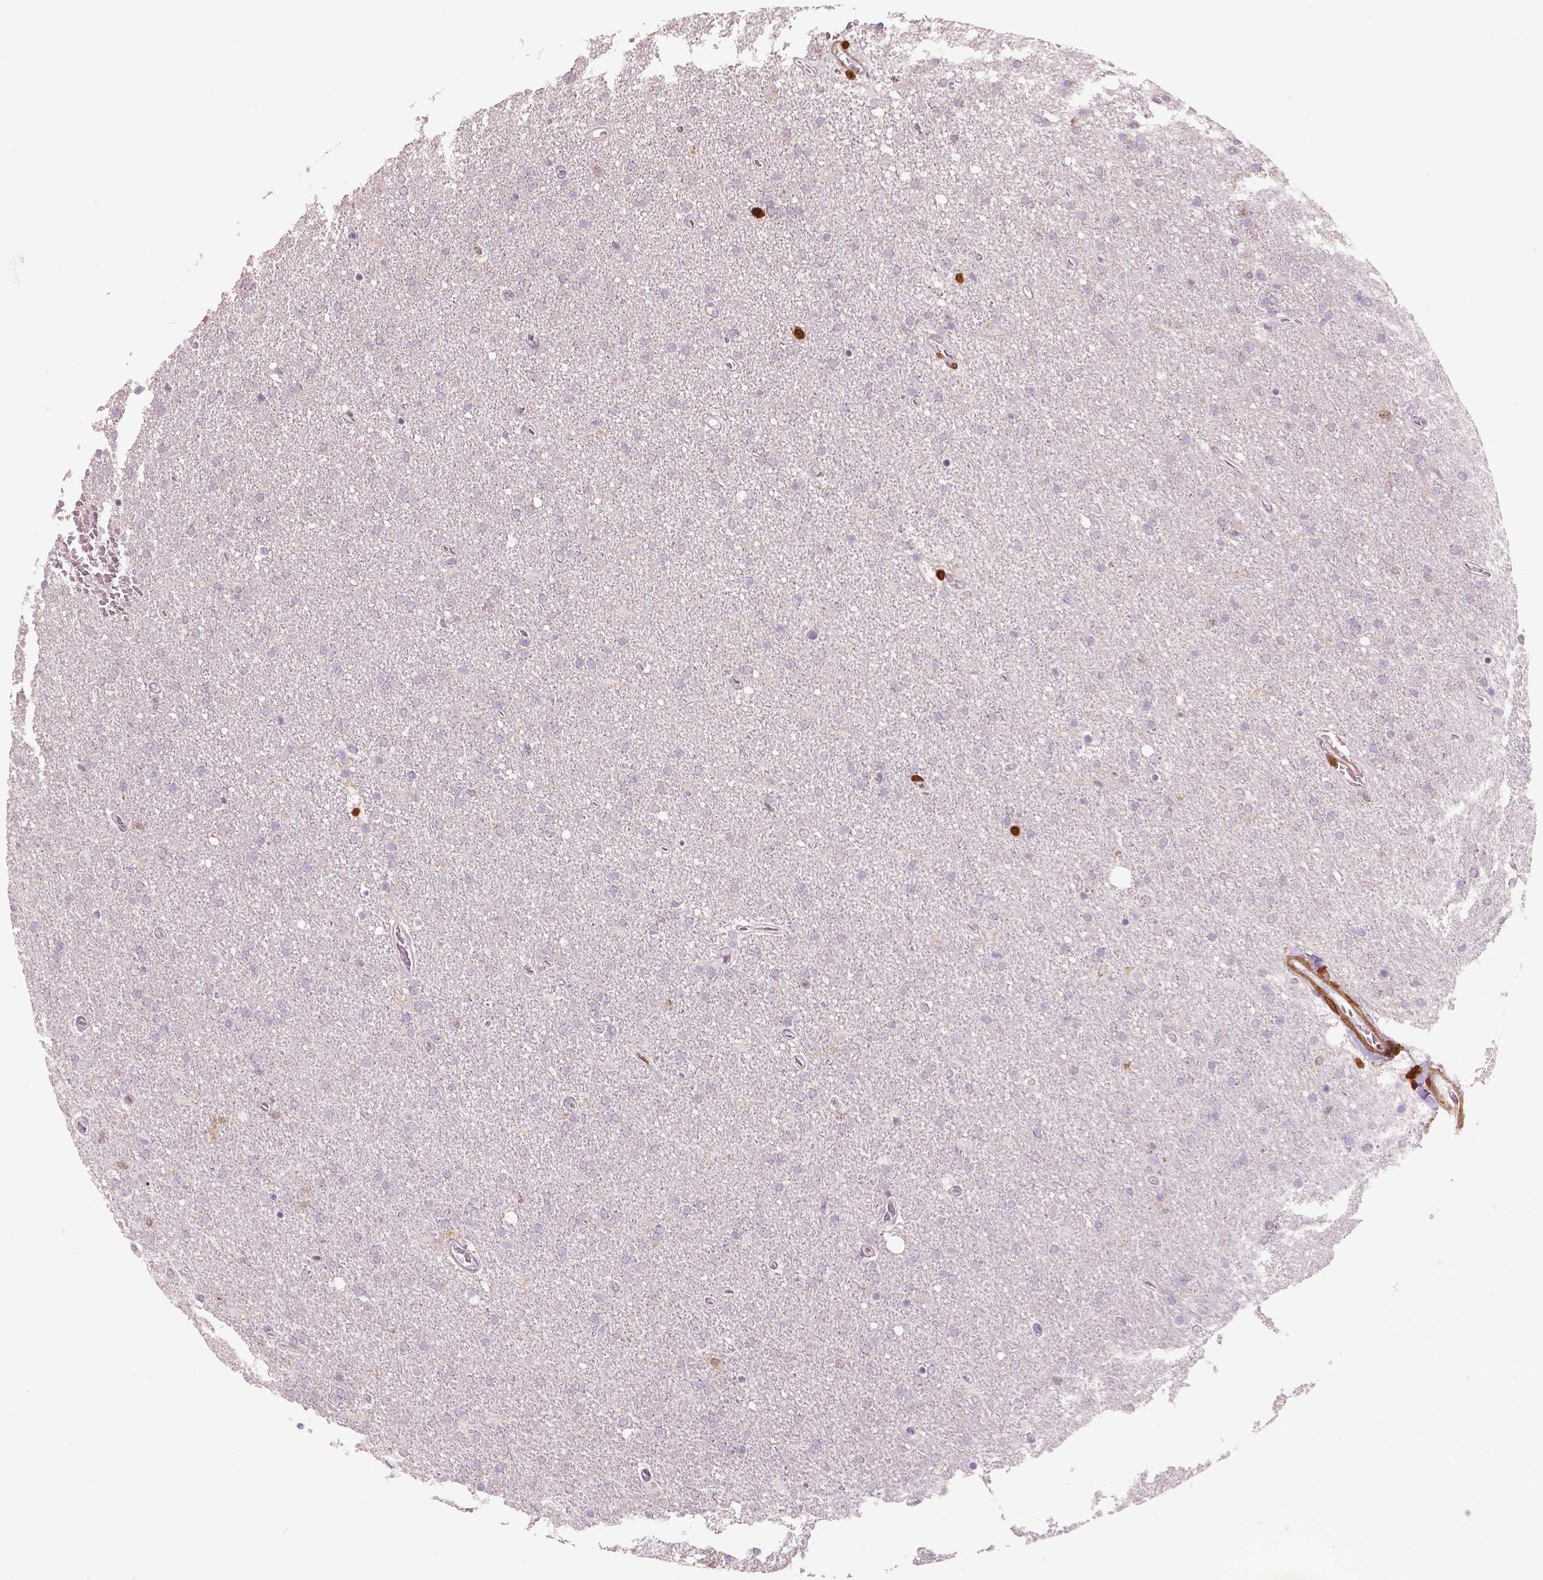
{"staining": {"intensity": "negative", "quantity": "none", "location": "none"}, "tissue": "glioma", "cell_type": "Tumor cells", "image_type": "cancer", "snomed": [{"axis": "morphology", "description": "Glioma, malignant, High grade"}, {"axis": "topography", "description": "Cerebral cortex"}], "caption": "This is an immunohistochemistry micrograph of high-grade glioma (malignant). There is no staining in tumor cells.", "gene": "S100A4", "patient": {"sex": "male", "age": 70}}